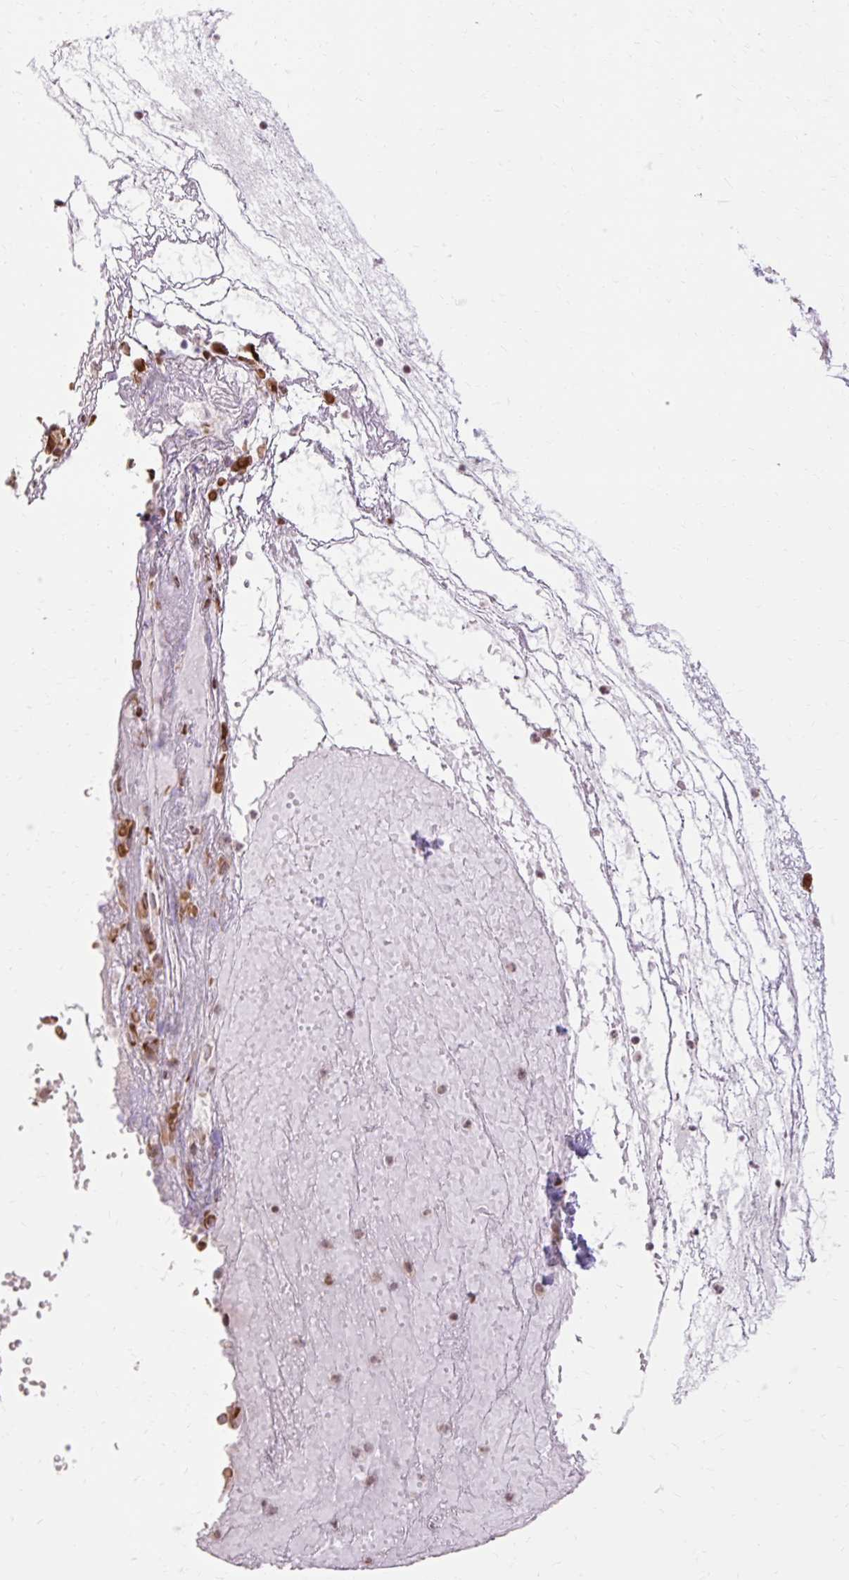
{"staining": {"intensity": "moderate", "quantity": ">75%", "location": "cytoplasmic/membranous,nuclear"}, "tissue": "nasopharynx", "cell_type": "Respiratory epithelial cells", "image_type": "normal", "snomed": [{"axis": "morphology", "description": "Normal tissue, NOS"}, {"axis": "morphology", "description": "Inflammation, NOS"}, {"axis": "topography", "description": "Nasopharynx"}], "caption": "An immunohistochemistry micrograph of unremarkable tissue is shown. Protein staining in brown shows moderate cytoplasmic/membranous,nuclear positivity in nasopharynx within respiratory epithelial cells. (brown staining indicates protein expression, while blue staining denotes nuclei).", "gene": "ENSG00000261832", "patient": {"sex": "male", "age": 54}}